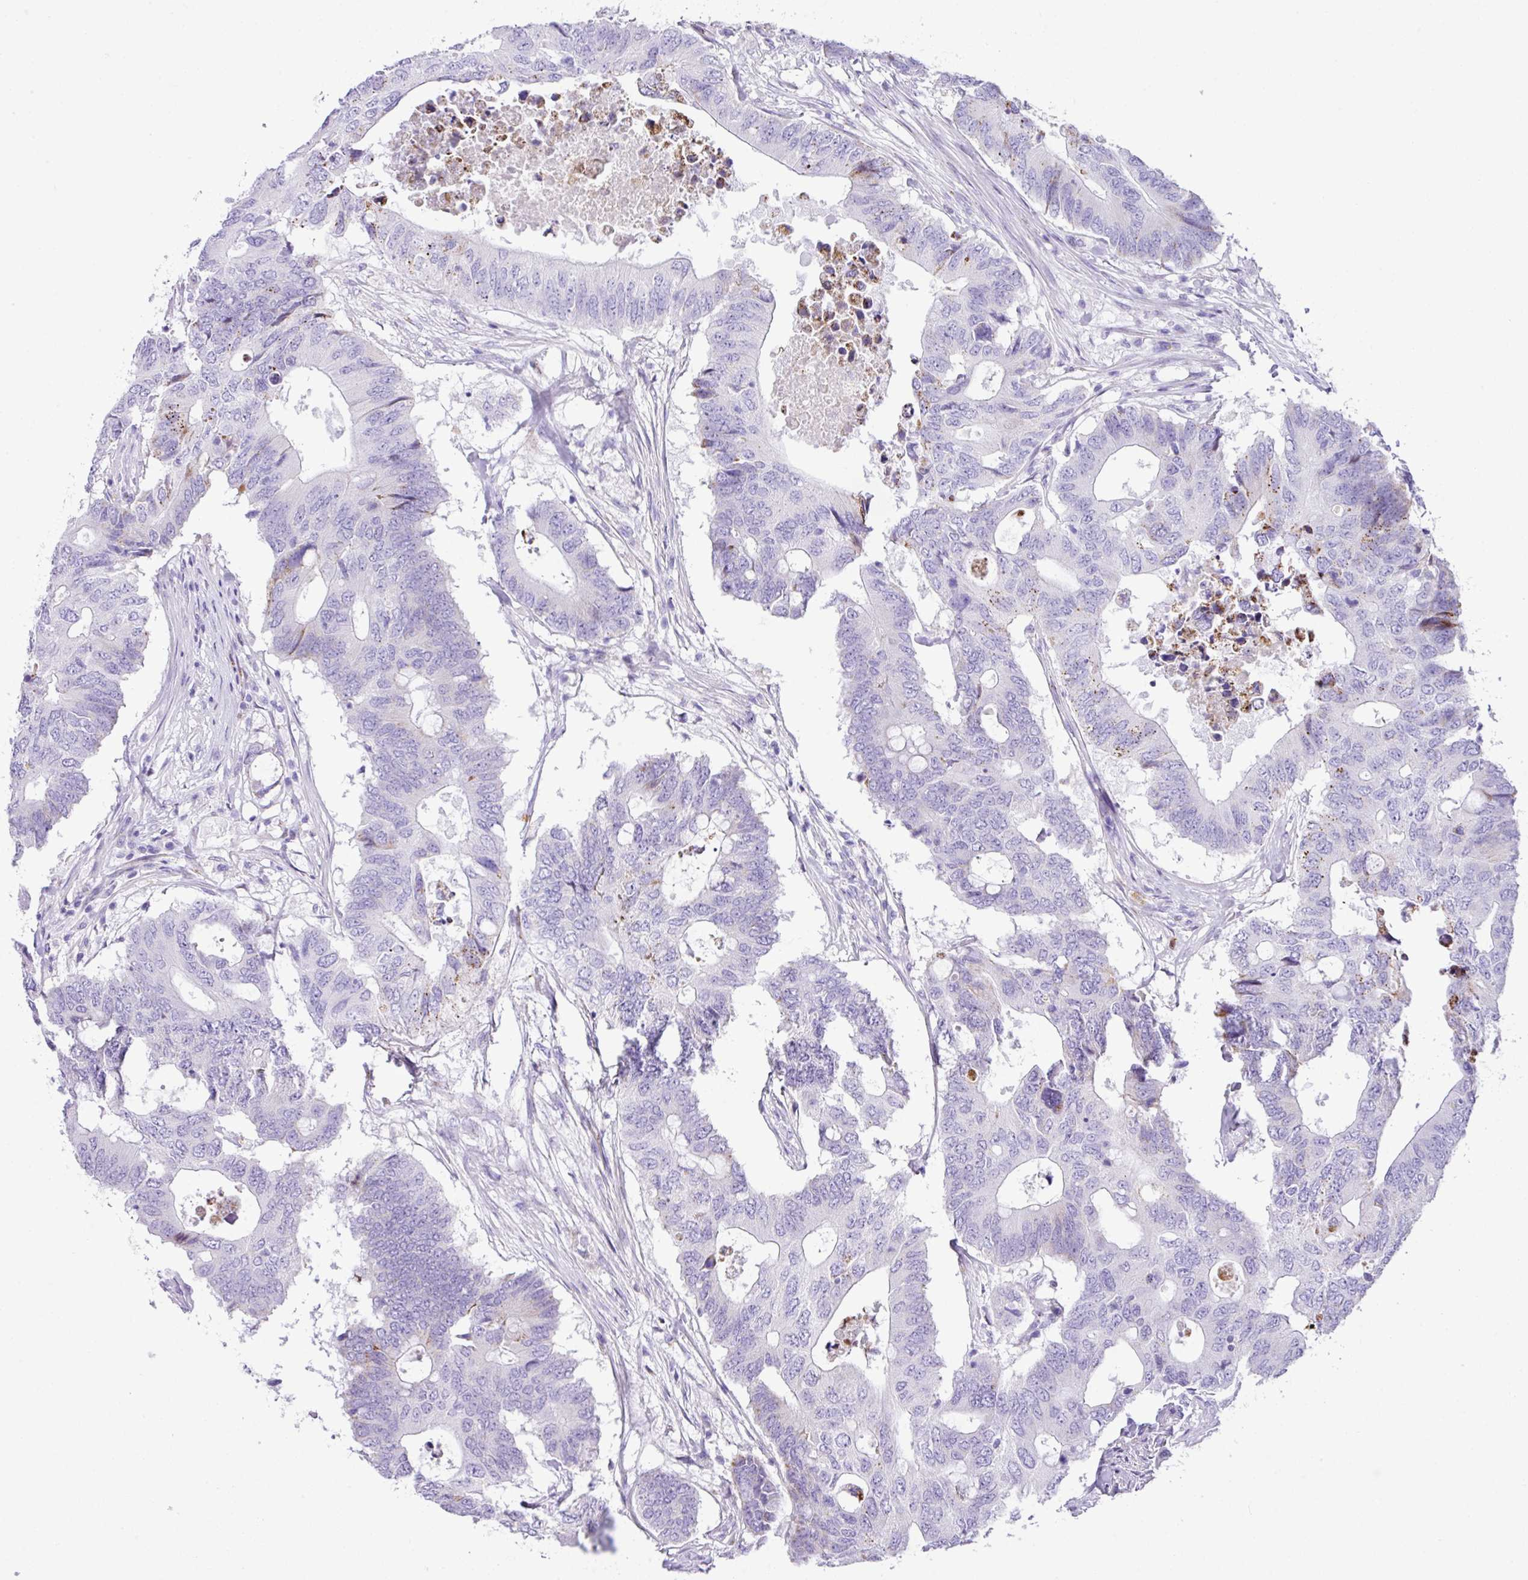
{"staining": {"intensity": "weak", "quantity": "<25%", "location": "cytoplasmic/membranous"}, "tissue": "colorectal cancer", "cell_type": "Tumor cells", "image_type": "cancer", "snomed": [{"axis": "morphology", "description": "Adenocarcinoma, NOS"}, {"axis": "topography", "description": "Colon"}], "caption": "Immunohistochemistry (IHC) of human adenocarcinoma (colorectal) displays no expression in tumor cells.", "gene": "RCAN2", "patient": {"sex": "male", "age": 71}}